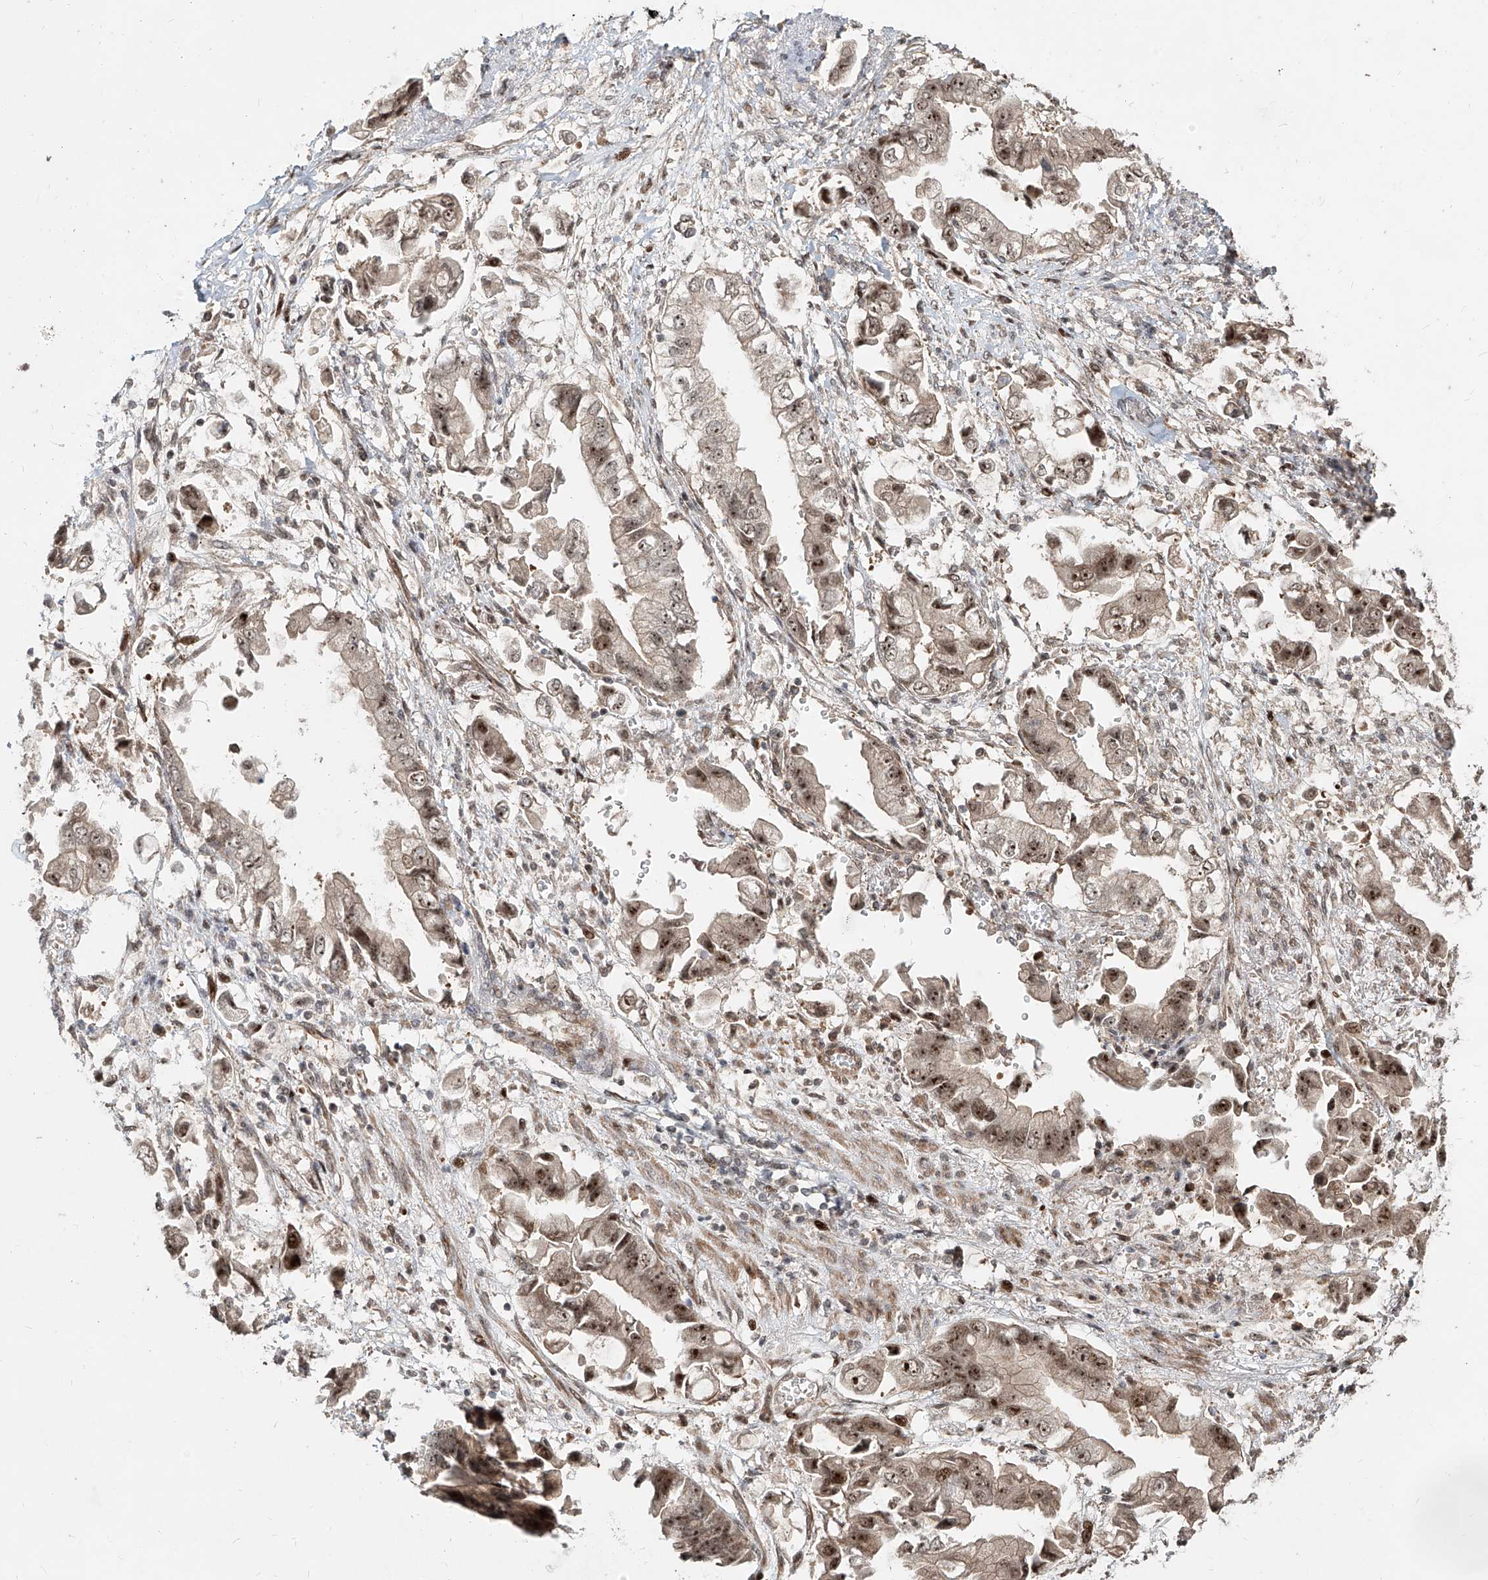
{"staining": {"intensity": "strong", "quantity": "25%-75%", "location": "cytoplasmic/membranous,nuclear"}, "tissue": "stomach cancer", "cell_type": "Tumor cells", "image_type": "cancer", "snomed": [{"axis": "morphology", "description": "Adenocarcinoma, NOS"}, {"axis": "topography", "description": "Stomach"}], "caption": "The immunohistochemical stain shows strong cytoplasmic/membranous and nuclear positivity in tumor cells of stomach adenocarcinoma tissue. The staining was performed using DAB (3,3'-diaminobenzidine) to visualize the protein expression in brown, while the nuclei were stained in blue with hematoxylin (Magnification: 20x).", "gene": "ZNF710", "patient": {"sex": "male", "age": 62}}